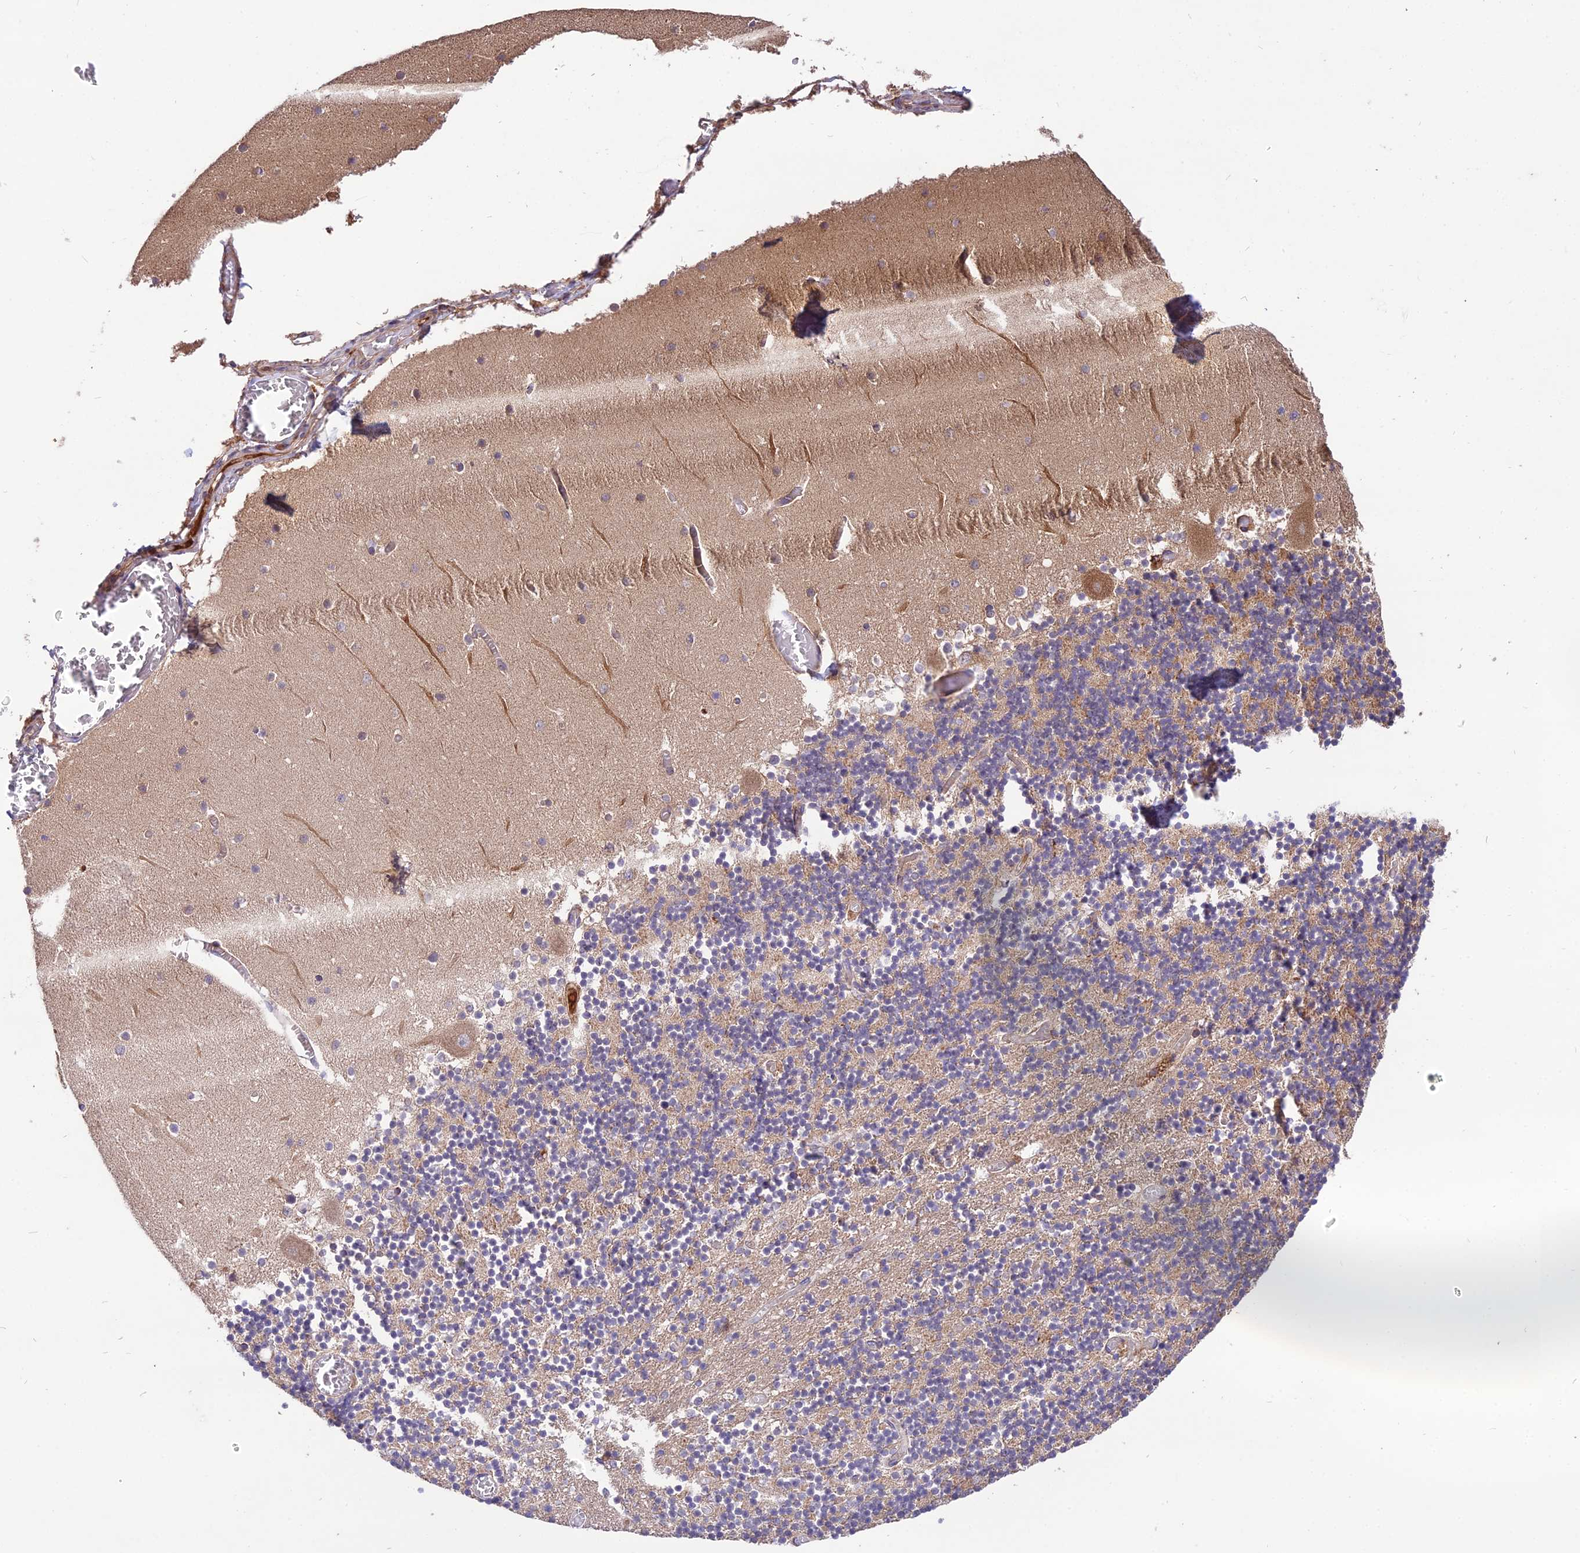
{"staining": {"intensity": "moderate", "quantity": "<25%", "location": "cytoplasmic/membranous"}, "tissue": "cerebellum", "cell_type": "Cells in granular layer", "image_type": "normal", "snomed": [{"axis": "morphology", "description": "Normal tissue, NOS"}, {"axis": "topography", "description": "Cerebellum"}], "caption": "Human cerebellum stained for a protein (brown) shows moderate cytoplasmic/membranous positive staining in approximately <25% of cells in granular layer.", "gene": "ROCK1", "patient": {"sex": "female", "age": 28}}